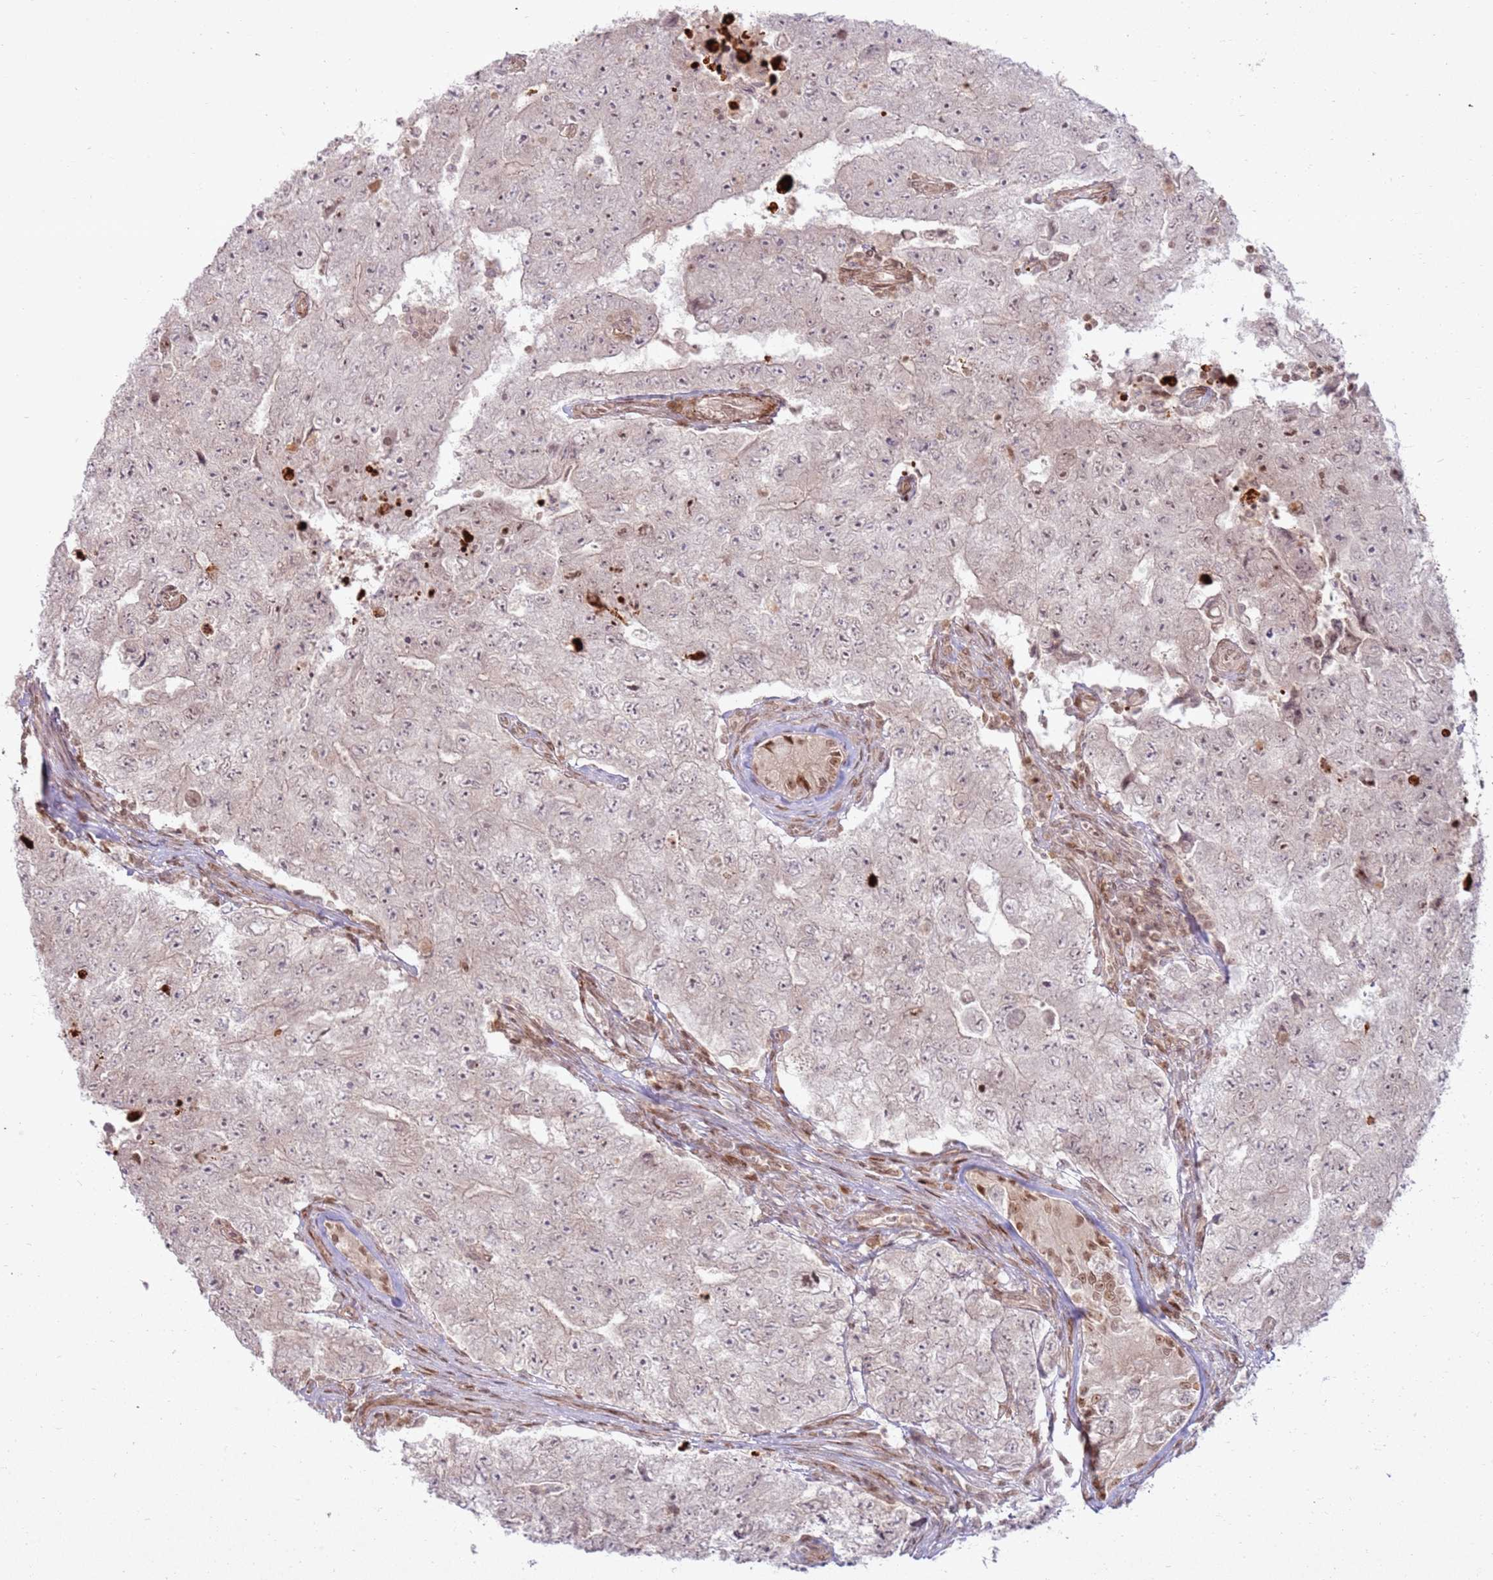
{"staining": {"intensity": "negative", "quantity": "none", "location": "none"}, "tissue": "testis cancer", "cell_type": "Tumor cells", "image_type": "cancer", "snomed": [{"axis": "morphology", "description": "Carcinoma, Embryonal, NOS"}, {"axis": "topography", "description": "Testis"}], "caption": "DAB (3,3'-diaminobenzidine) immunohistochemical staining of embryonal carcinoma (testis) reveals no significant staining in tumor cells.", "gene": "KLHL36", "patient": {"sex": "male", "age": 17}}